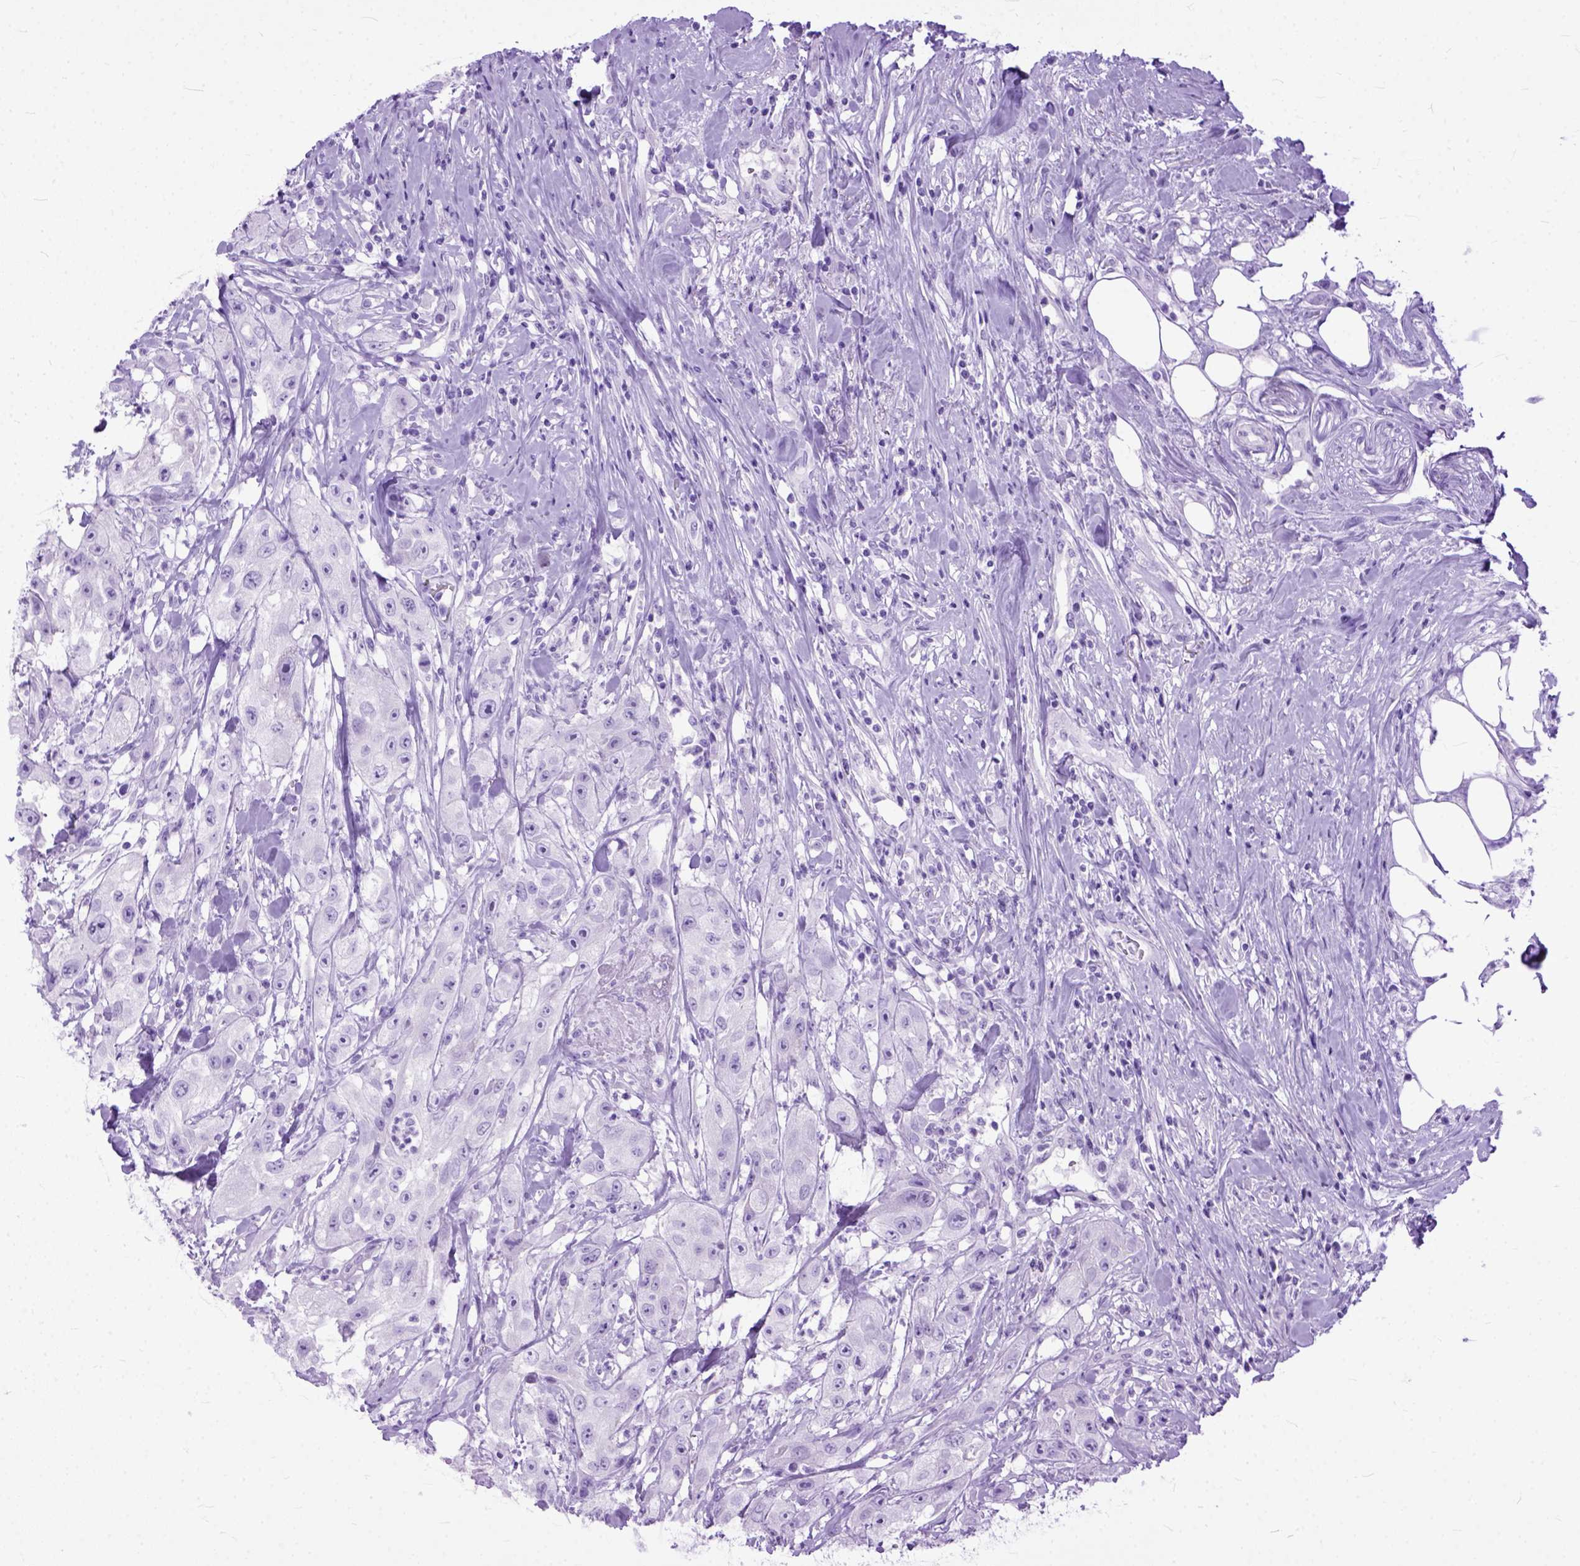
{"staining": {"intensity": "negative", "quantity": "none", "location": "none"}, "tissue": "urothelial cancer", "cell_type": "Tumor cells", "image_type": "cancer", "snomed": [{"axis": "morphology", "description": "Urothelial carcinoma, High grade"}, {"axis": "topography", "description": "Urinary bladder"}], "caption": "There is no significant expression in tumor cells of urothelial cancer. Brightfield microscopy of immunohistochemistry (IHC) stained with DAB (3,3'-diaminobenzidine) (brown) and hematoxylin (blue), captured at high magnification.", "gene": "GNGT1", "patient": {"sex": "male", "age": 79}}